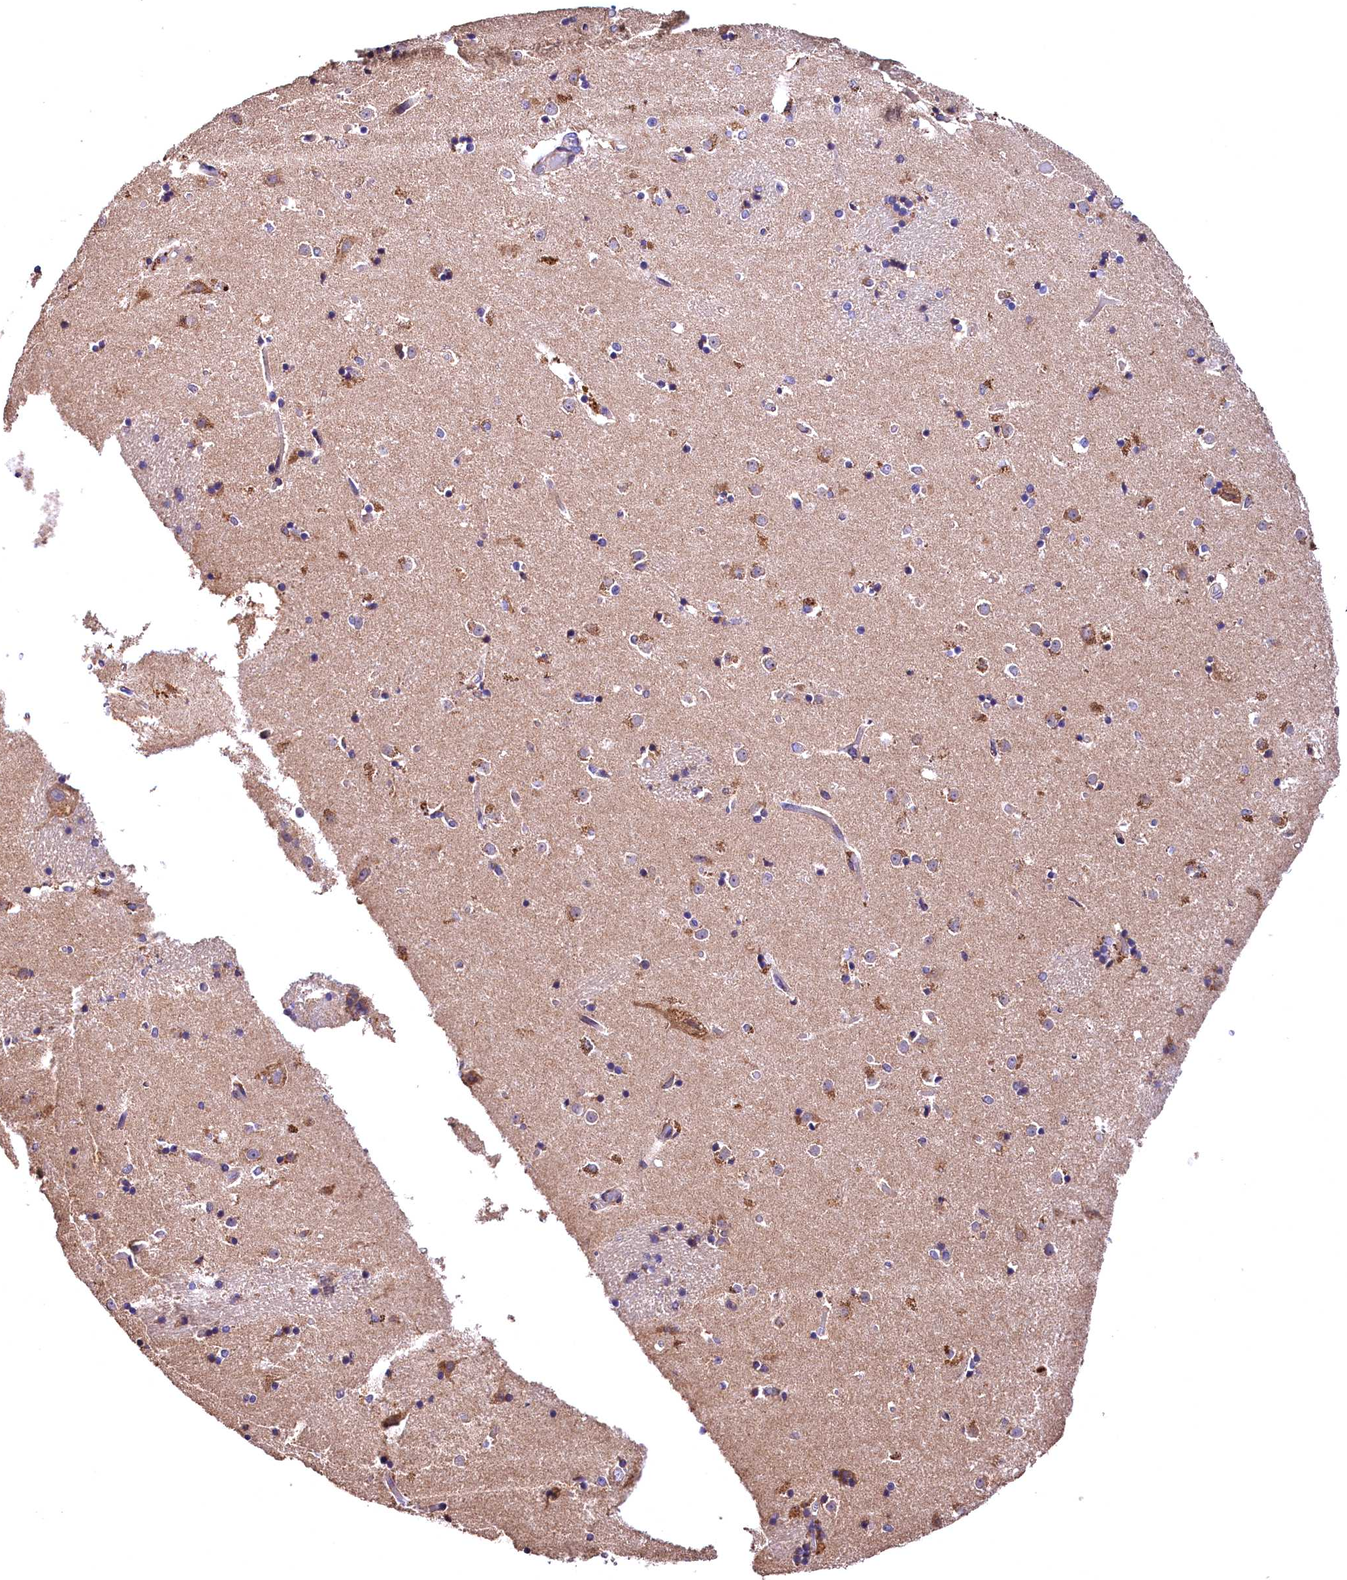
{"staining": {"intensity": "negative", "quantity": "none", "location": "none"}, "tissue": "caudate", "cell_type": "Glial cells", "image_type": "normal", "snomed": [{"axis": "morphology", "description": "Normal tissue, NOS"}, {"axis": "topography", "description": "Lateral ventricle wall"}], "caption": "Normal caudate was stained to show a protein in brown. There is no significant staining in glial cells.", "gene": "ENKD1", "patient": {"sex": "female", "age": 52}}